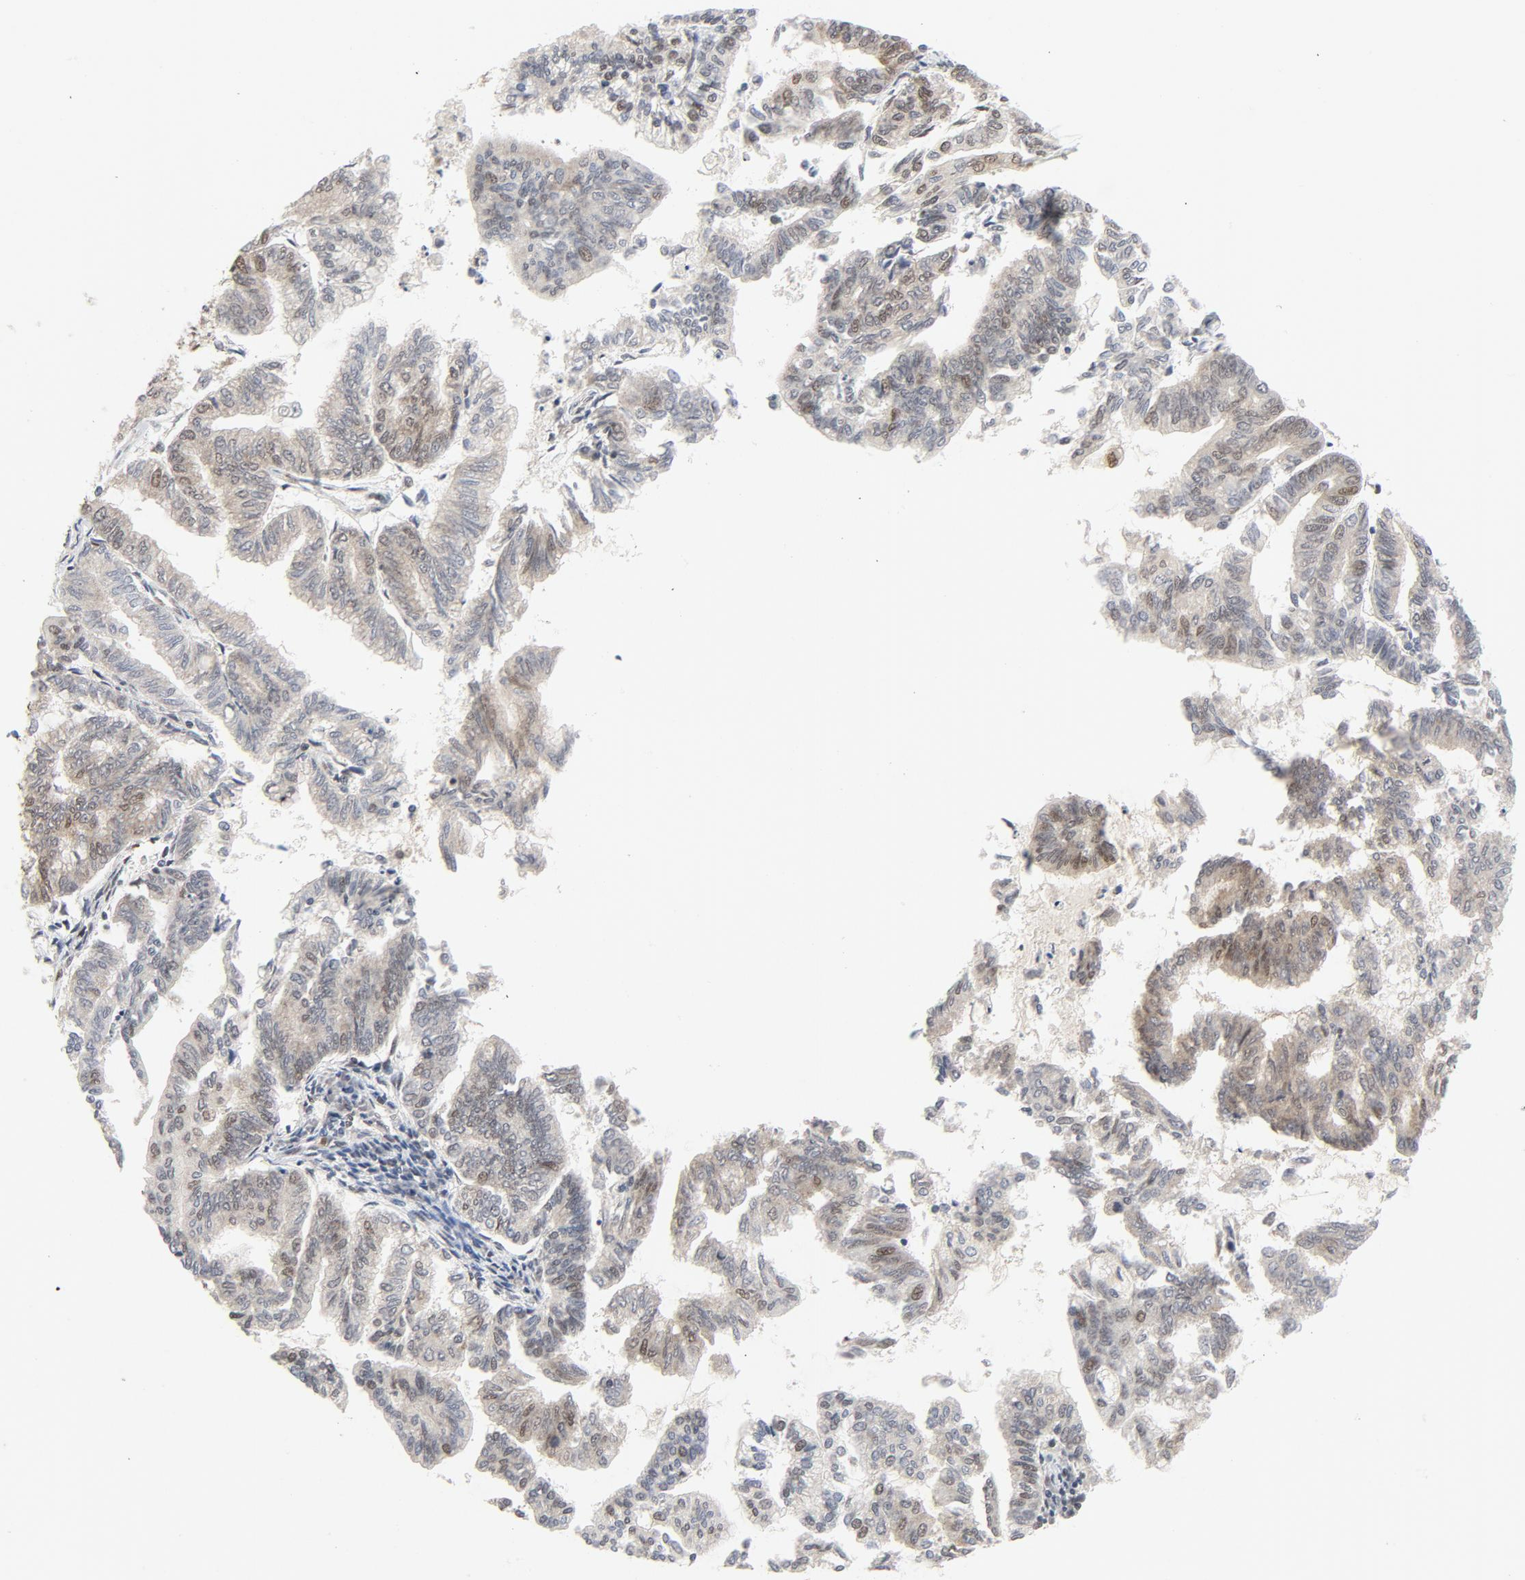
{"staining": {"intensity": "moderate", "quantity": "25%-75%", "location": "nuclear"}, "tissue": "endometrial cancer", "cell_type": "Tumor cells", "image_type": "cancer", "snomed": [{"axis": "morphology", "description": "Adenocarcinoma, NOS"}, {"axis": "topography", "description": "Endometrium"}], "caption": "IHC of endometrial cancer (adenocarcinoma) demonstrates medium levels of moderate nuclear expression in approximately 25%-75% of tumor cells. The staining was performed using DAB to visualize the protein expression in brown, while the nuclei were stained in blue with hematoxylin (Magnification: 20x).", "gene": "ERCC1", "patient": {"sex": "female", "age": 79}}